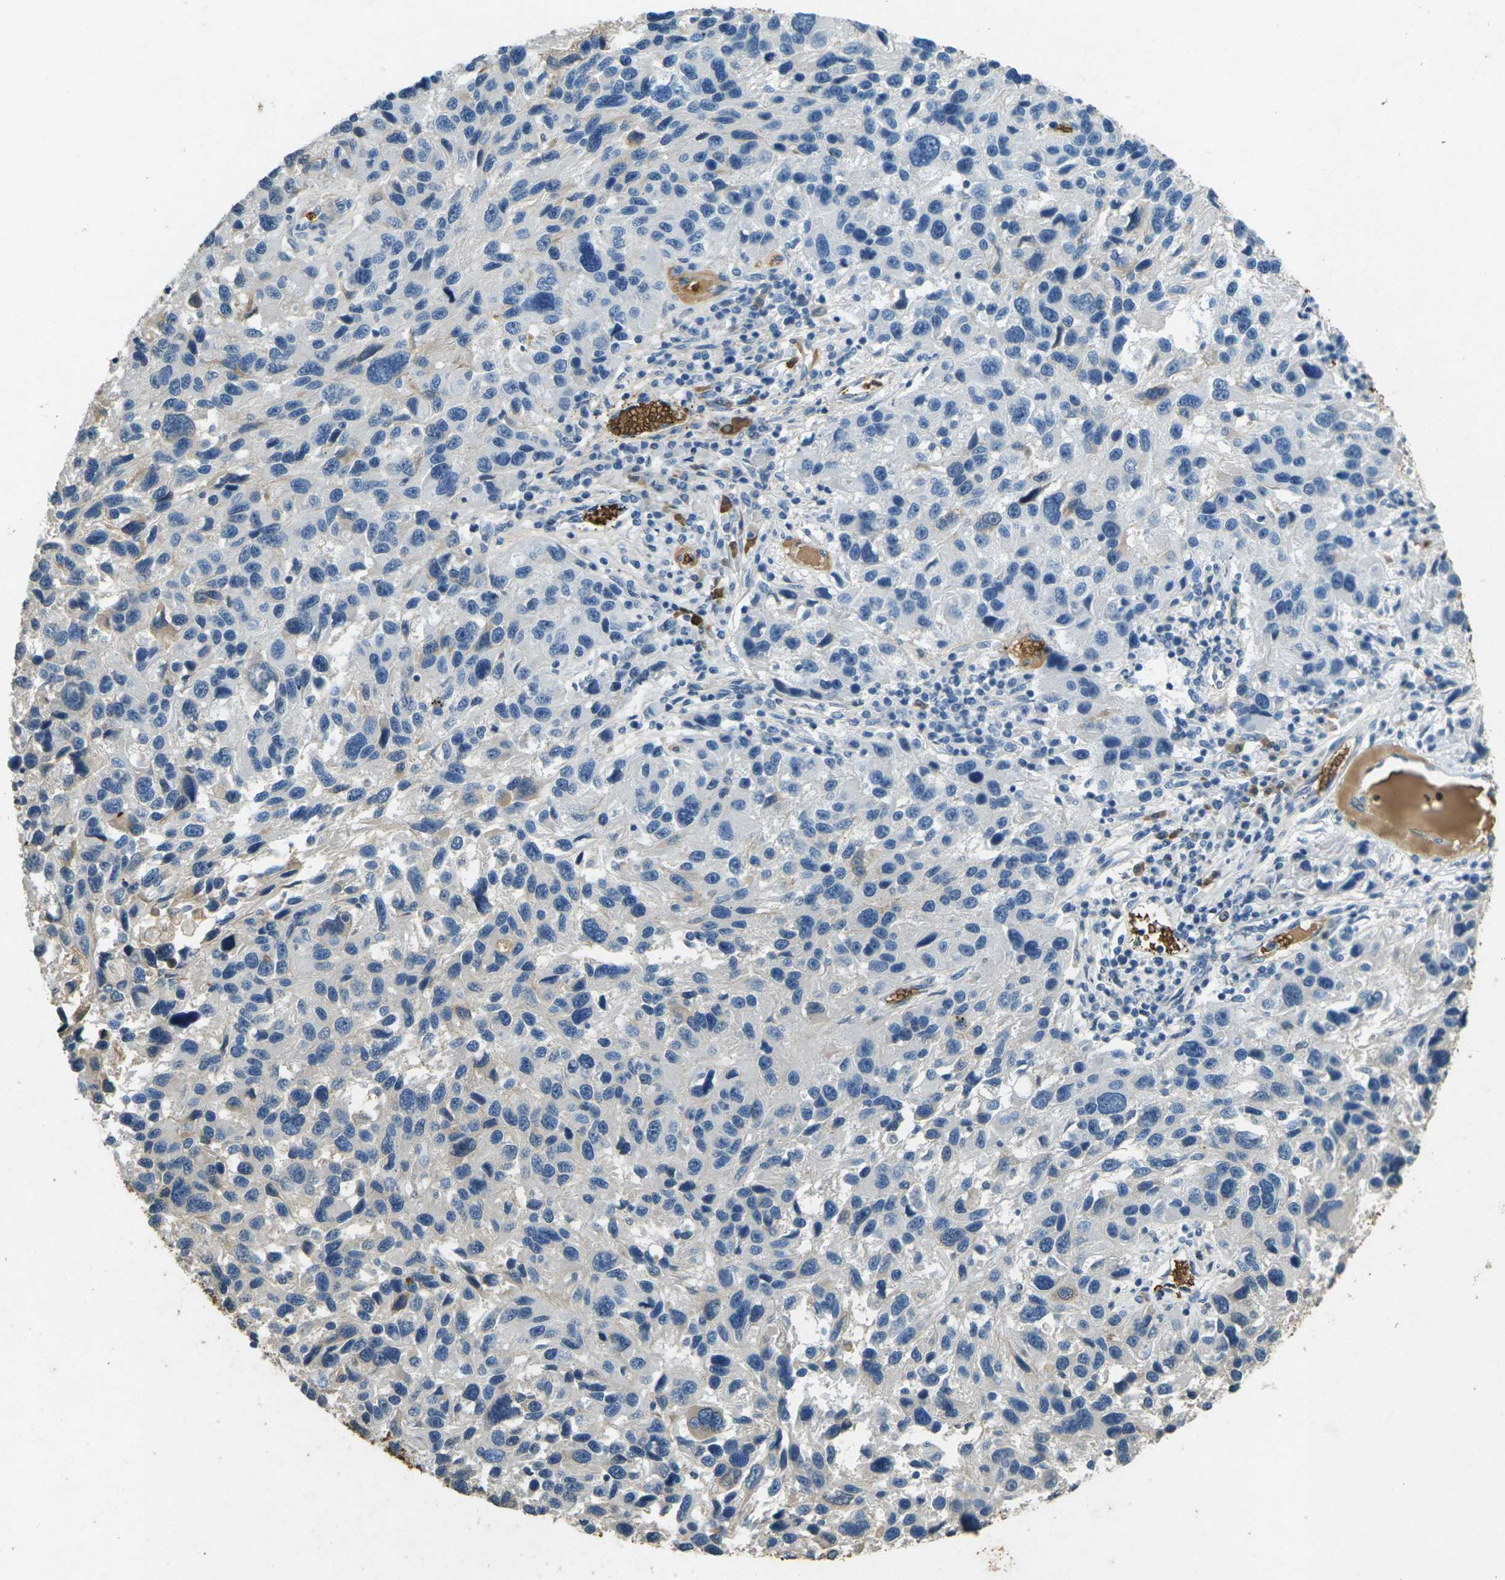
{"staining": {"intensity": "negative", "quantity": "none", "location": "none"}, "tissue": "melanoma", "cell_type": "Tumor cells", "image_type": "cancer", "snomed": [{"axis": "morphology", "description": "Malignant melanoma, NOS"}, {"axis": "topography", "description": "Skin"}], "caption": "Malignant melanoma was stained to show a protein in brown. There is no significant staining in tumor cells.", "gene": "HBB", "patient": {"sex": "male", "age": 53}}